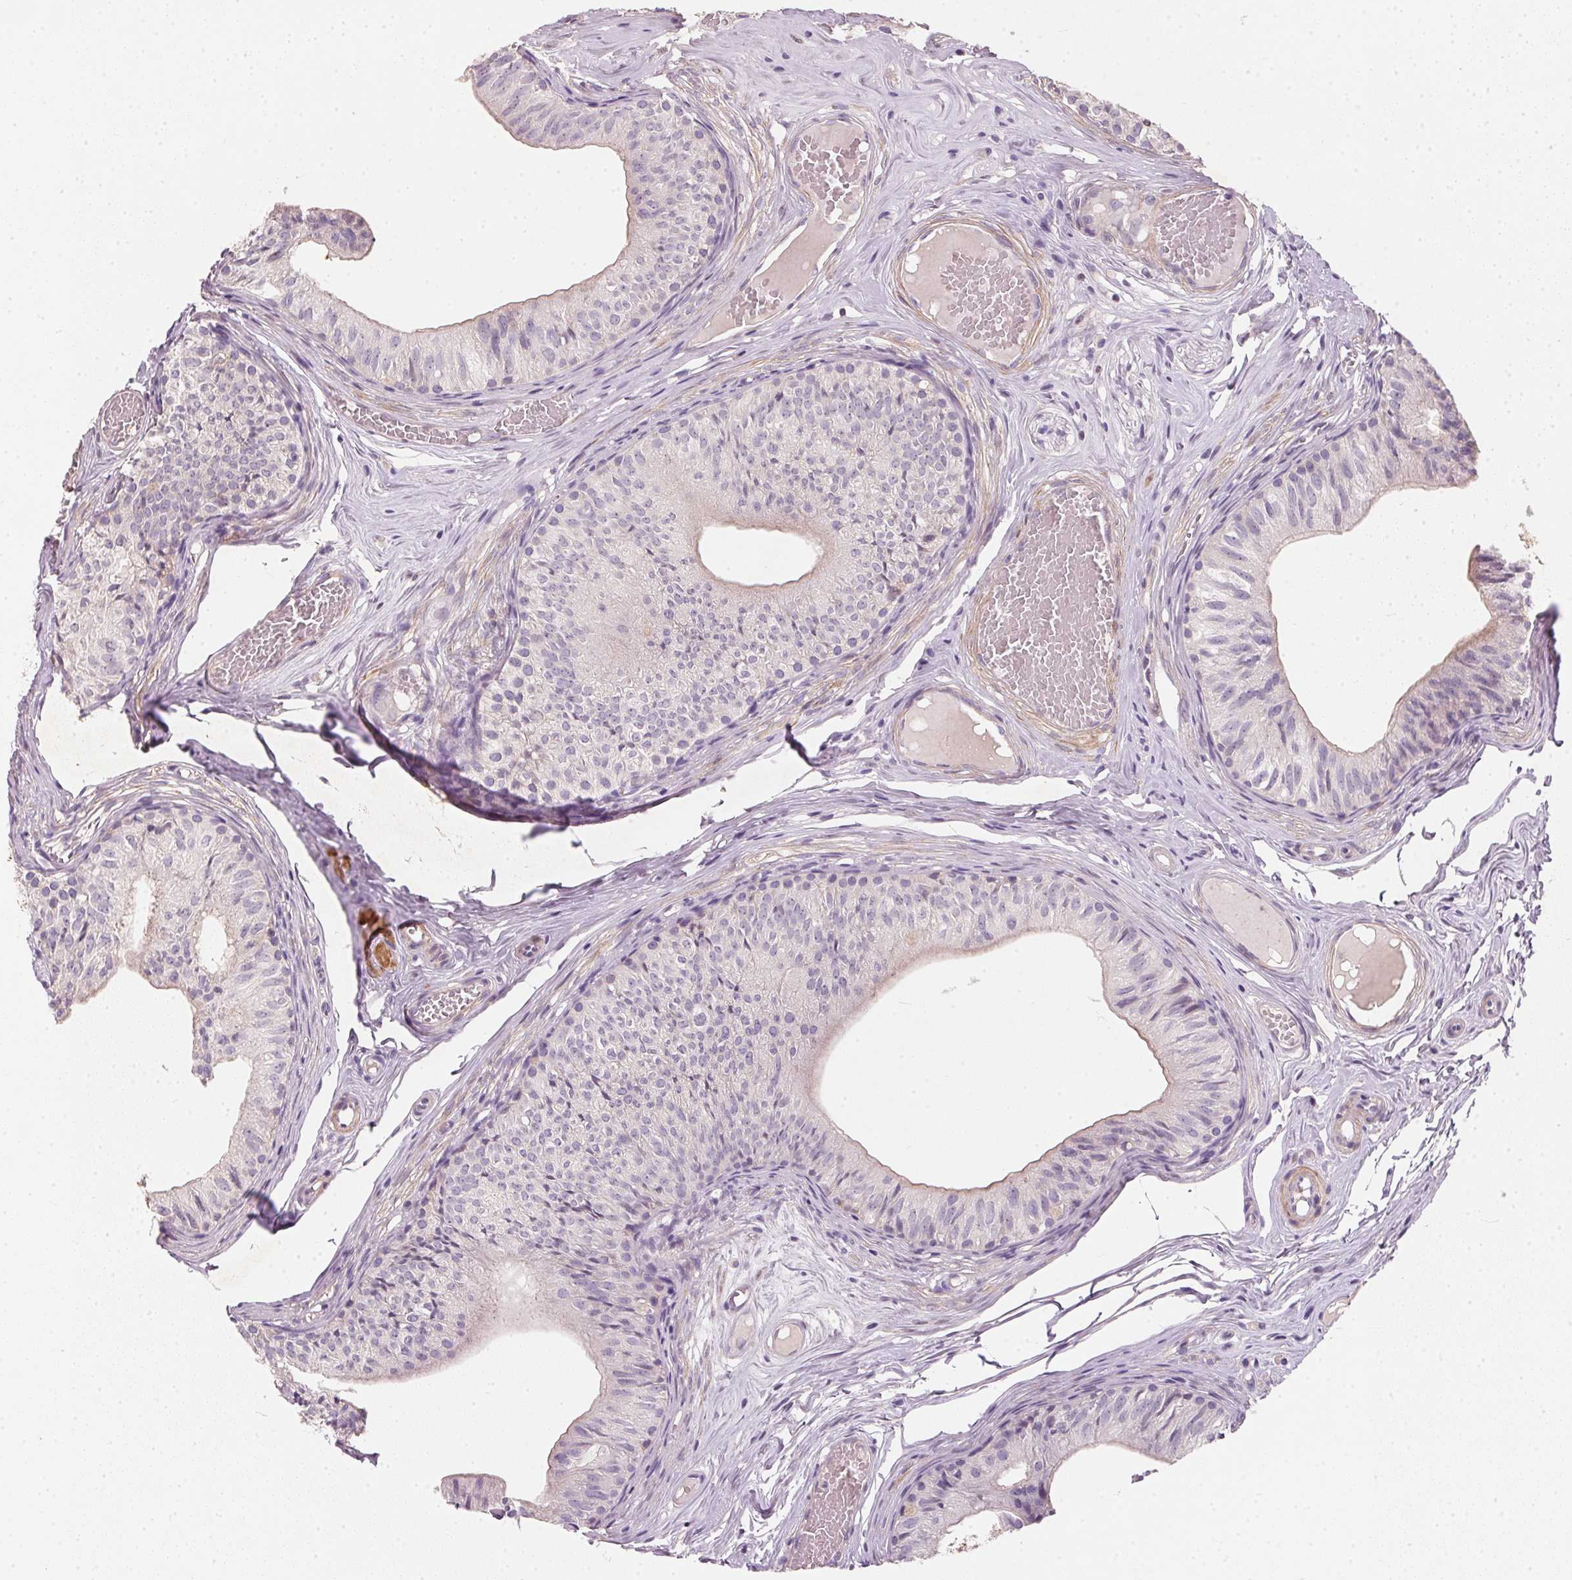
{"staining": {"intensity": "weak", "quantity": "25%-75%", "location": "cytoplasmic/membranous"}, "tissue": "epididymis", "cell_type": "Glandular cells", "image_type": "normal", "snomed": [{"axis": "morphology", "description": "Normal tissue, NOS"}, {"axis": "topography", "description": "Epididymis"}], "caption": "A high-resolution image shows IHC staining of unremarkable epididymis, which displays weak cytoplasmic/membranous staining in approximately 25%-75% of glandular cells. (IHC, brightfield microscopy, high magnification).", "gene": "KCNK15", "patient": {"sex": "male", "age": 25}}